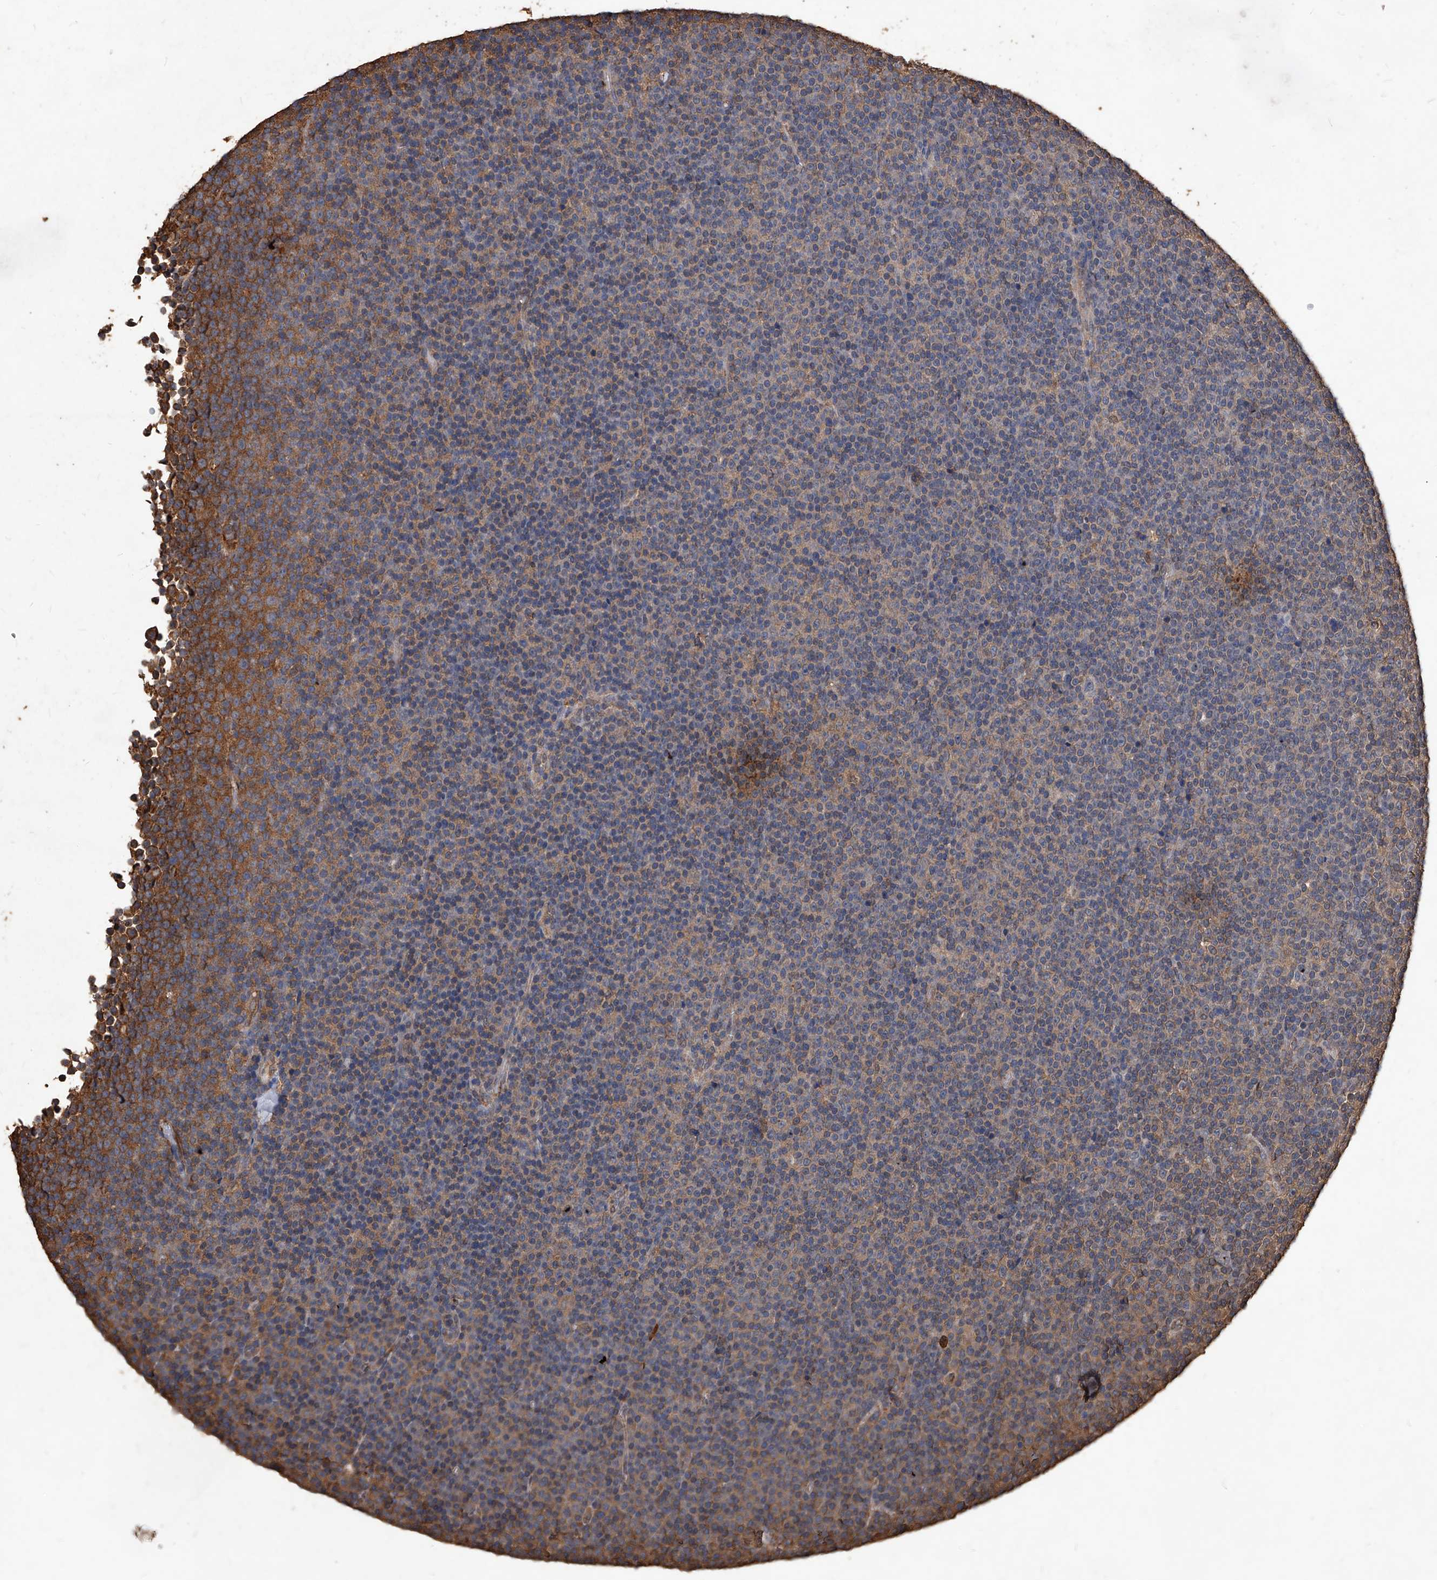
{"staining": {"intensity": "moderate", "quantity": "25%-75%", "location": "cytoplasmic/membranous"}, "tissue": "lymphoma", "cell_type": "Tumor cells", "image_type": "cancer", "snomed": [{"axis": "morphology", "description": "Malignant lymphoma, non-Hodgkin's type, Low grade"}, {"axis": "topography", "description": "Lymph node"}], "caption": "Immunohistochemistry (IHC) staining of low-grade malignant lymphoma, non-Hodgkin's type, which demonstrates medium levels of moderate cytoplasmic/membranous expression in approximately 25%-75% of tumor cells indicating moderate cytoplasmic/membranous protein positivity. The staining was performed using DAB (brown) for protein detection and nuclei were counterstained in hematoxylin (blue).", "gene": "UCP2", "patient": {"sex": "female", "age": 67}}